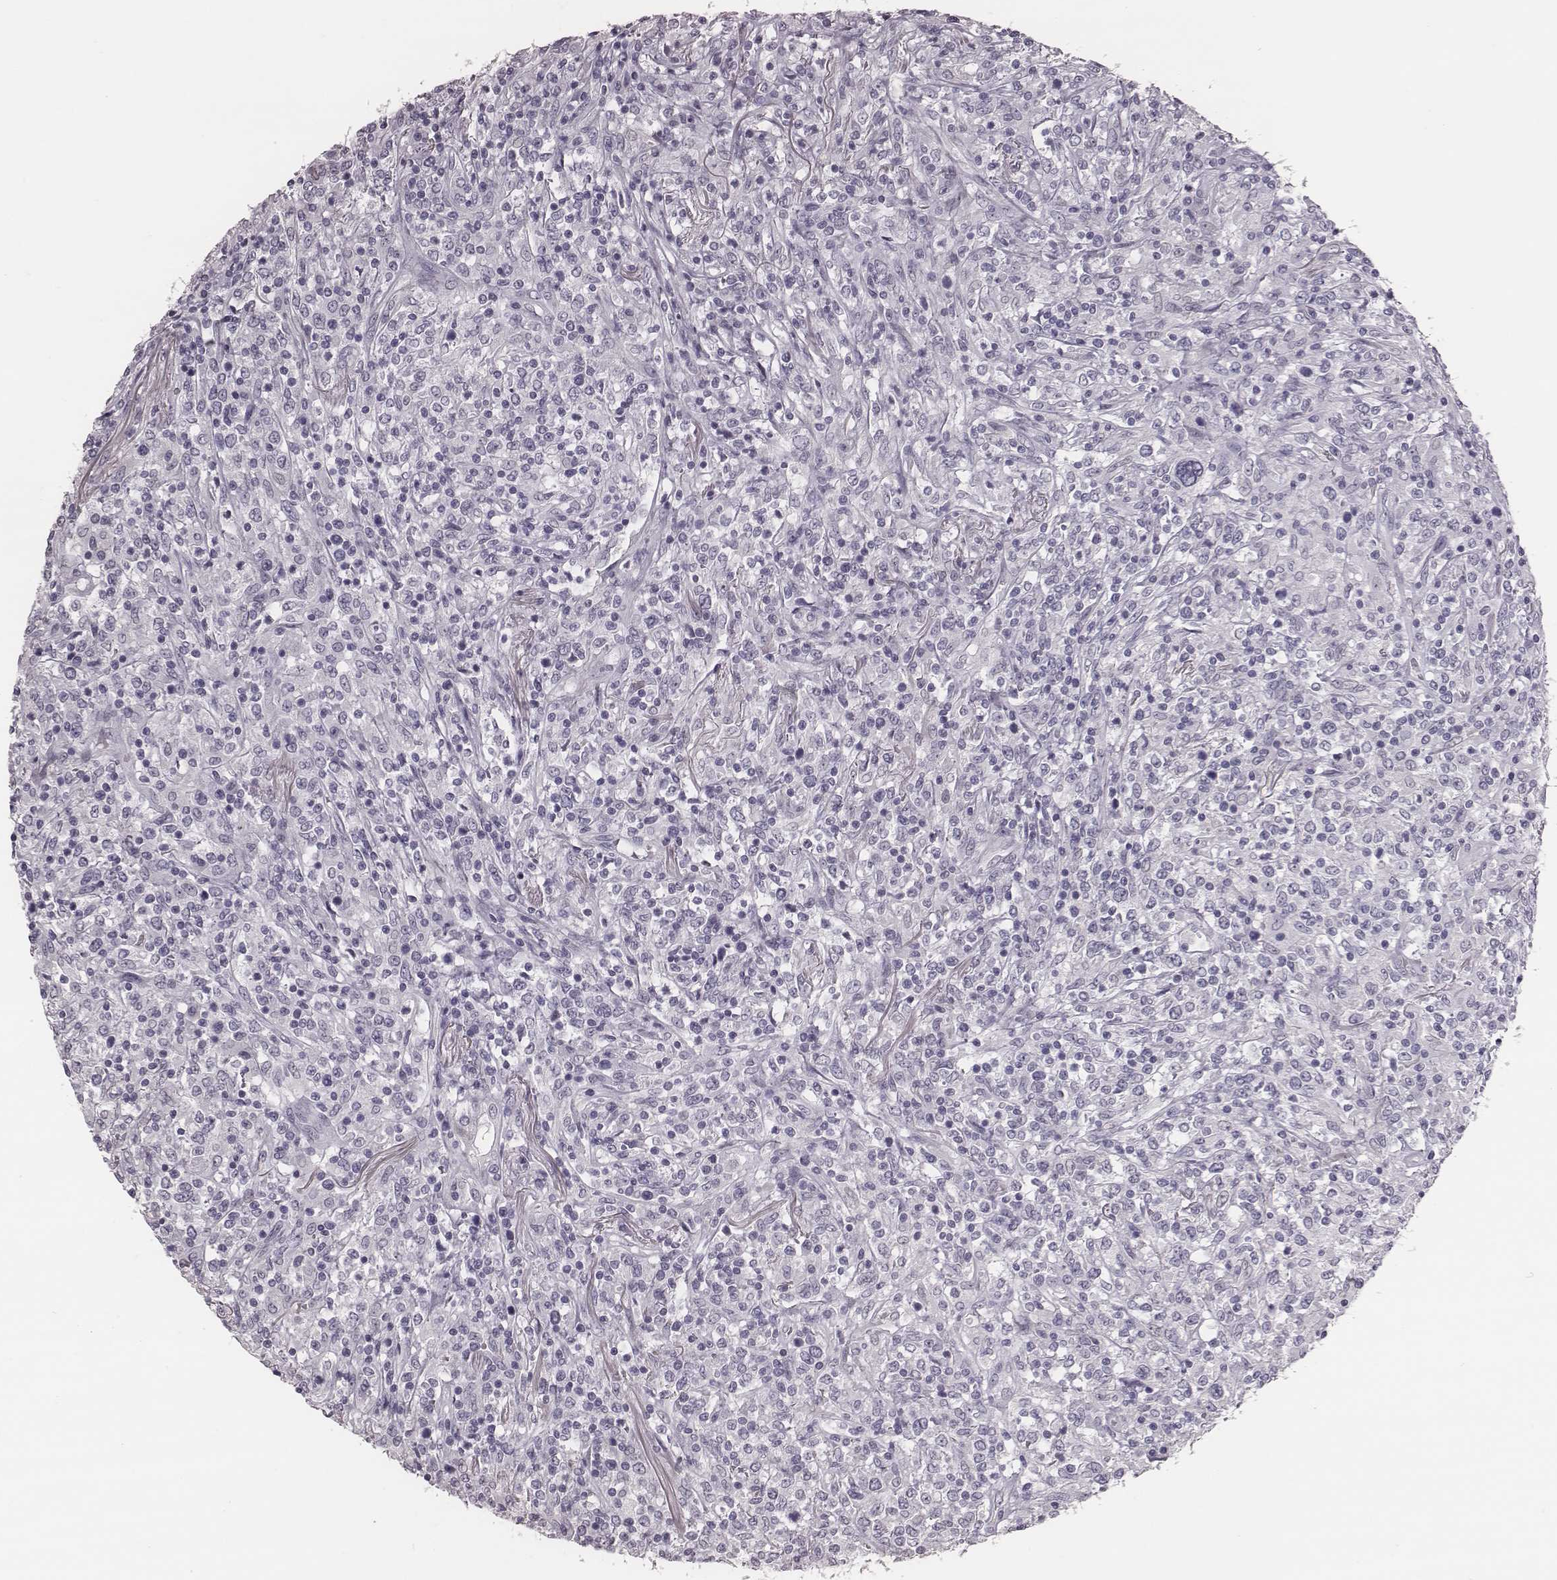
{"staining": {"intensity": "negative", "quantity": "none", "location": "none"}, "tissue": "lymphoma", "cell_type": "Tumor cells", "image_type": "cancer", "snomed": [{"axis": "morphology", "description": "Malignant lymphoma, non-Hodgkin's type, High grade"}, {"axis": "topography", "description": "Lung"}], "caption": "Protein analysis of lymphoma exhibits no significant staining in tumor cells. (Immunohistochemistry, brightfield microscopy, high magnification).", "gene": "CSHL1", "patient": {"sex": "male", "age": 79}}